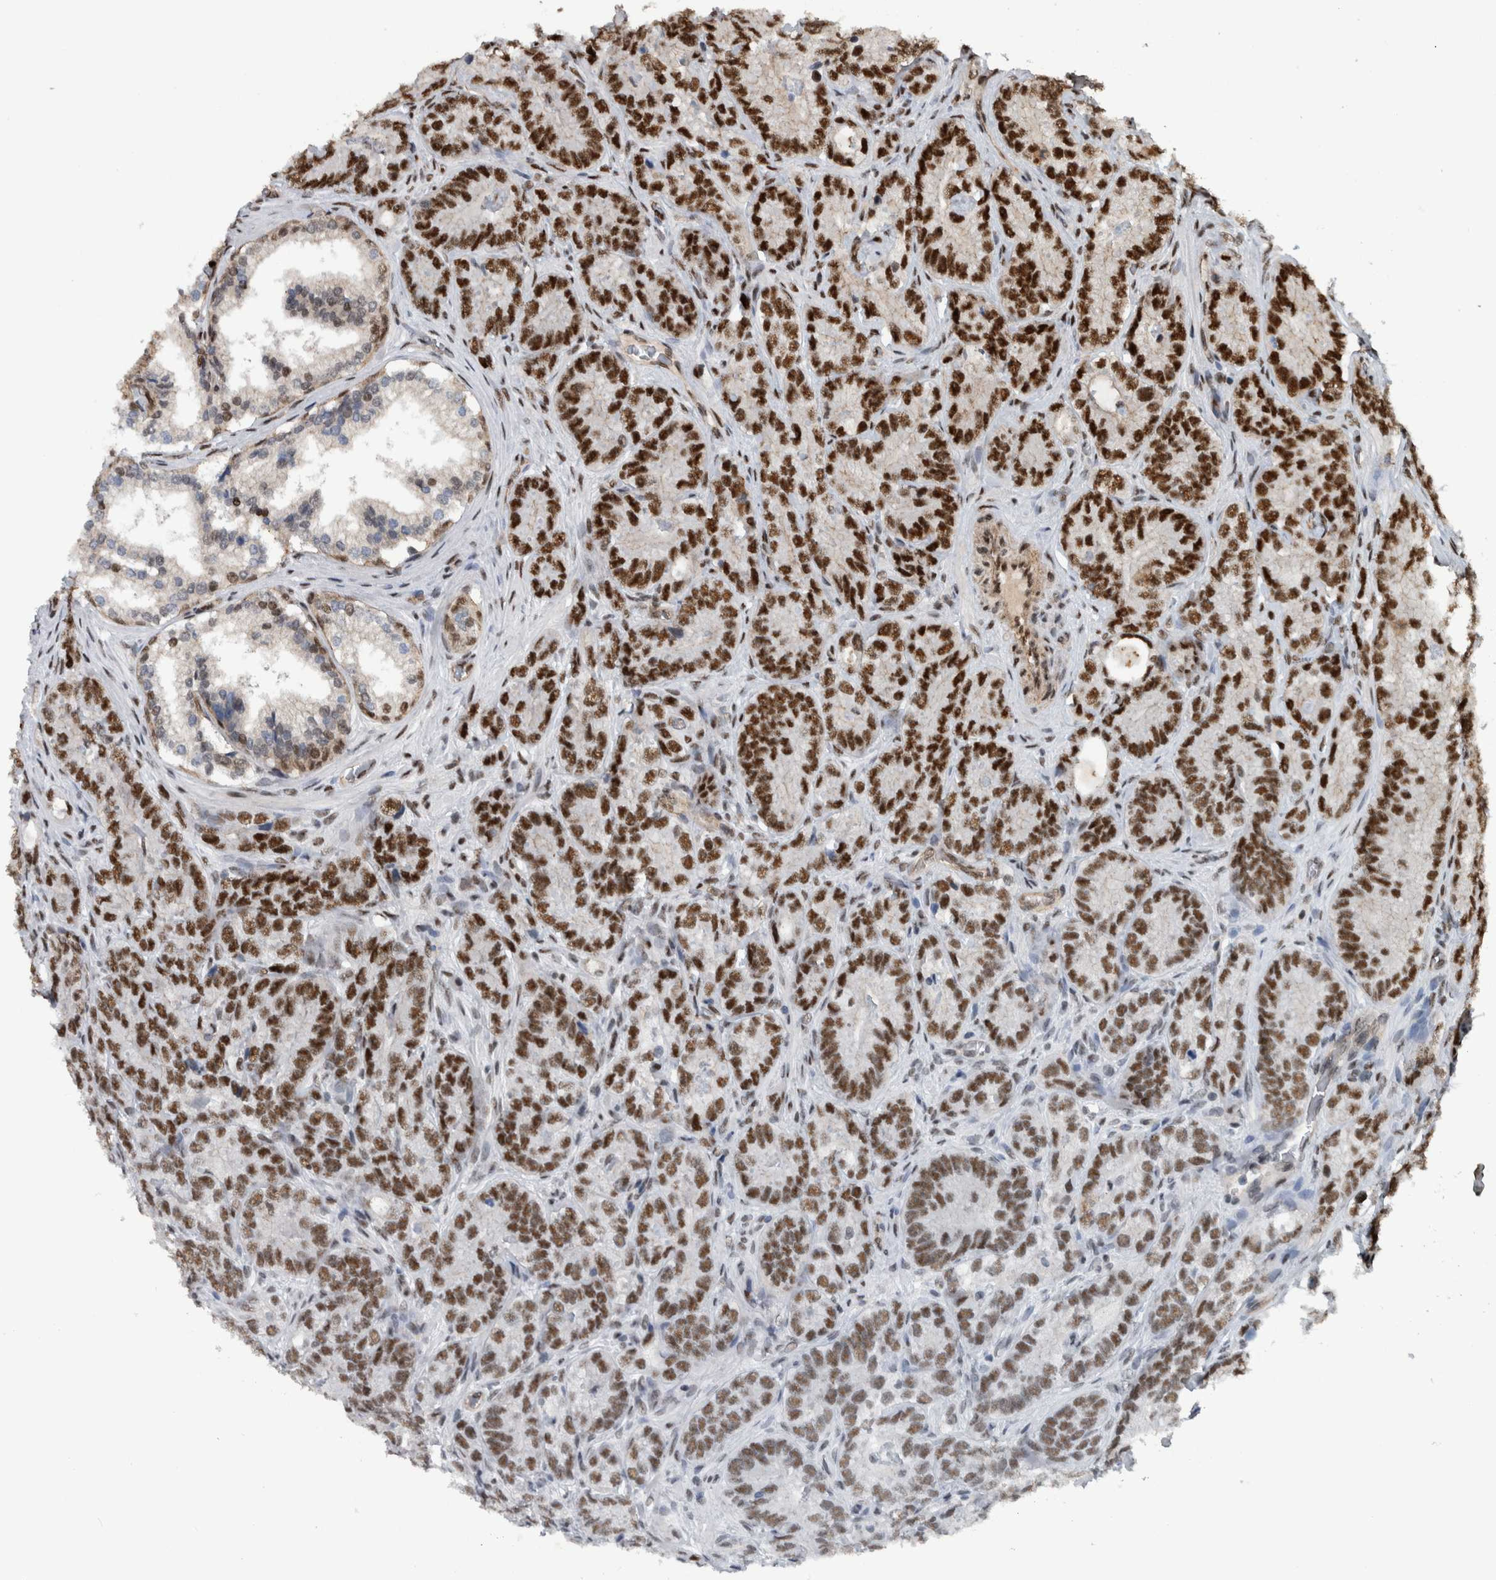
{"staining": {"intensity": "strong", "quantity": ">75%", "location": "nuclear"}, "tissue": "prostate cancer", "cell_type": "Tumor cells", "image_type": "cancer", "snomed": [{"axis": "morphology", "description": "Adenocarcinoma, High grade"}, {"axis": "topography", "description": "Prostate"}], "caption": "Approximately >75% of tumor cells in human prostate cancer (high-grade adenocarcinoma) demonstrate strong nuclear protein positivity as visualized by brown immunohistochemical staining.", "gene": "FAM135B", "patient": {"sex": "male", "age": 56}}